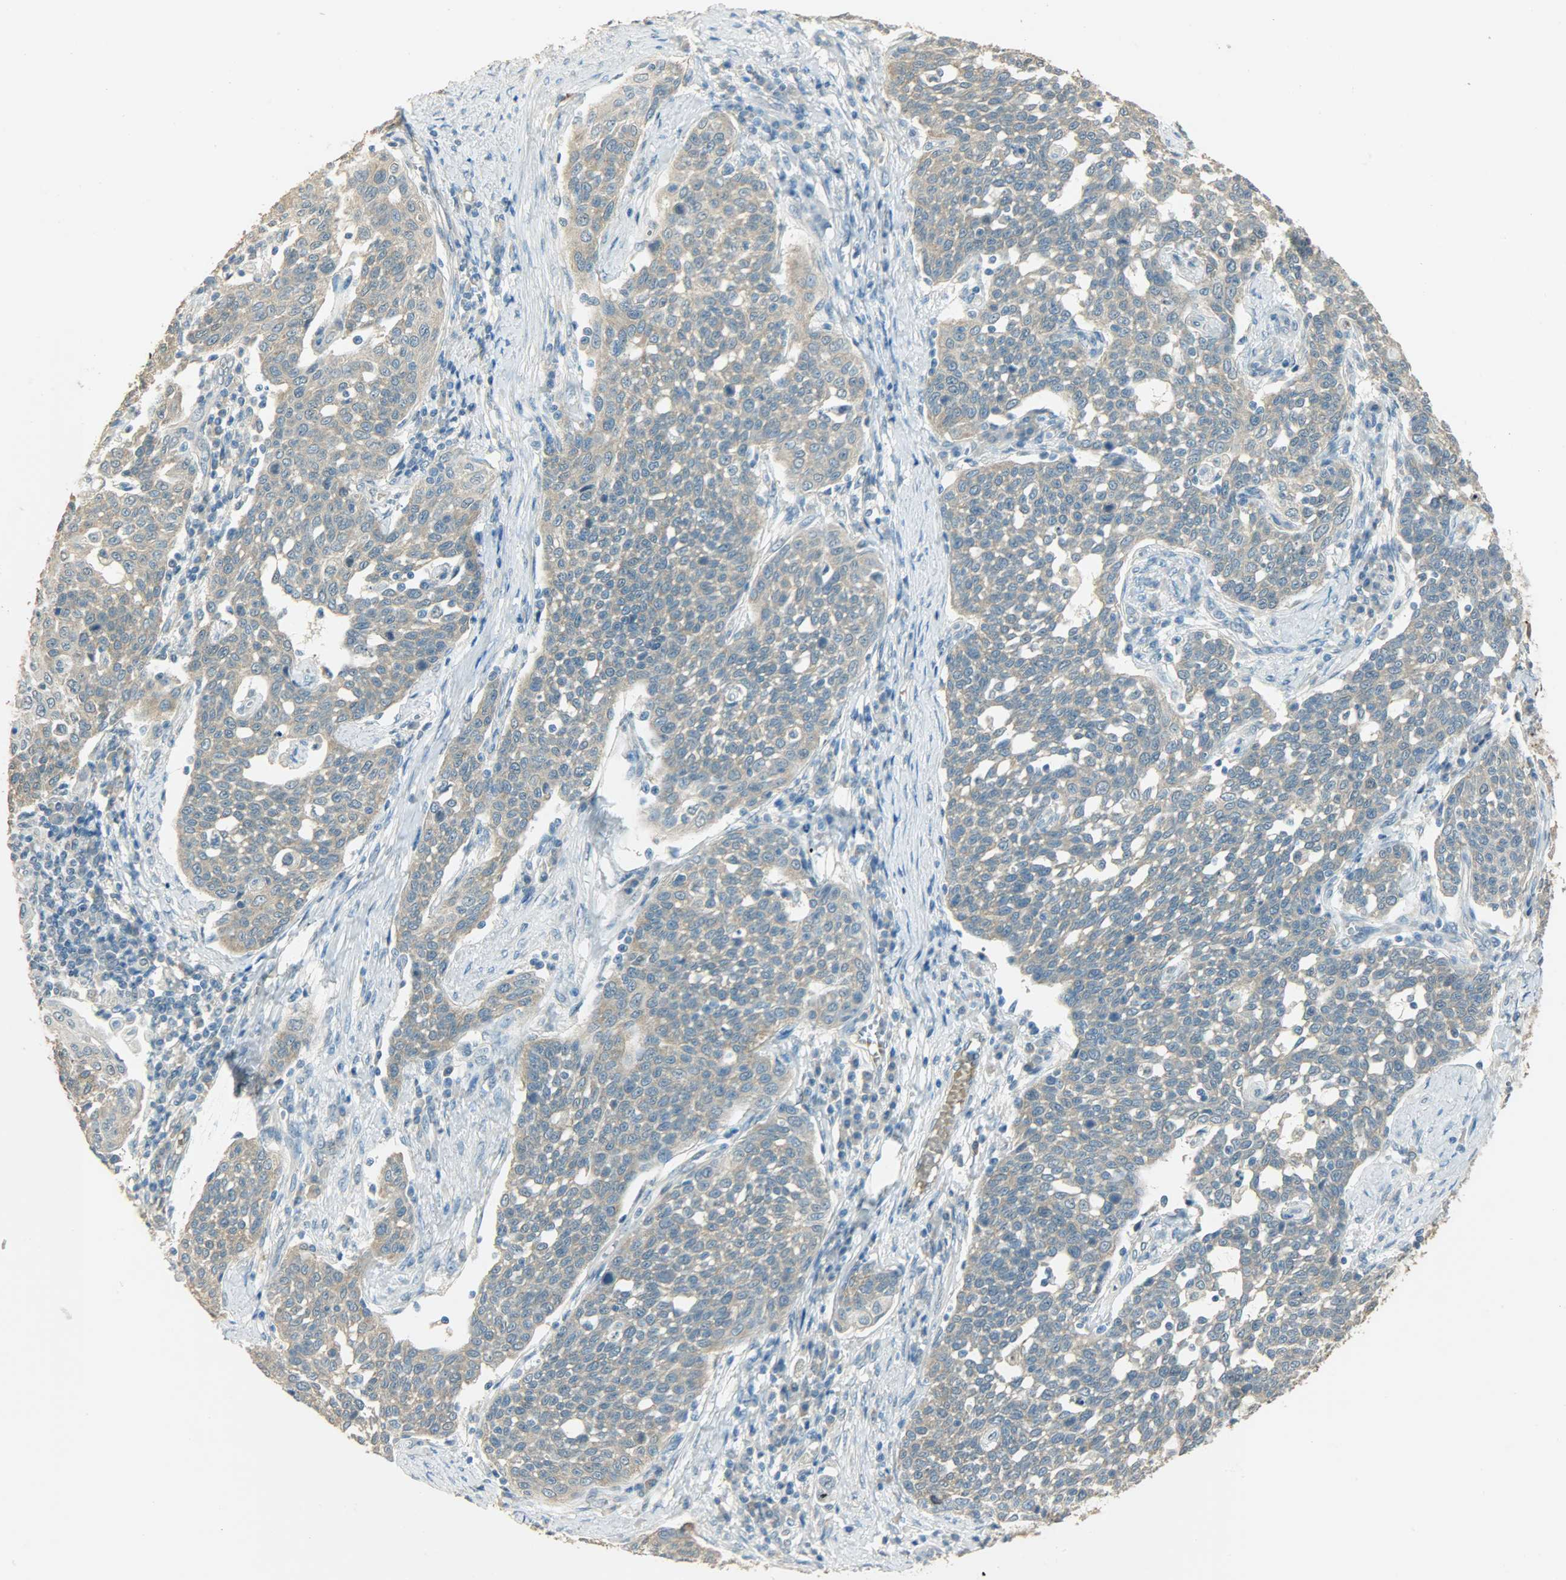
{"staining": {"intensity": "weak", "quantity": ">75%", "location": "cytoplasmic/membranous"}, "tissue": "cervical cancer", "cell_type": "Tumor cells", "image_type": "cancer", "snomed": [{"axis": "morphology", "description": "Squamous cell carcinoma, NOS"}, {"axis": "topography", "description": "Cervix"}], "caption": "Protein analysis of squamous cell carcinoma (cervical) tissue displays weak cytoplasmic/membranous expression in approximately >75% of tumor cells.", "gene": "PRMT5", "patient": {"sex": "female", "age": 34}}